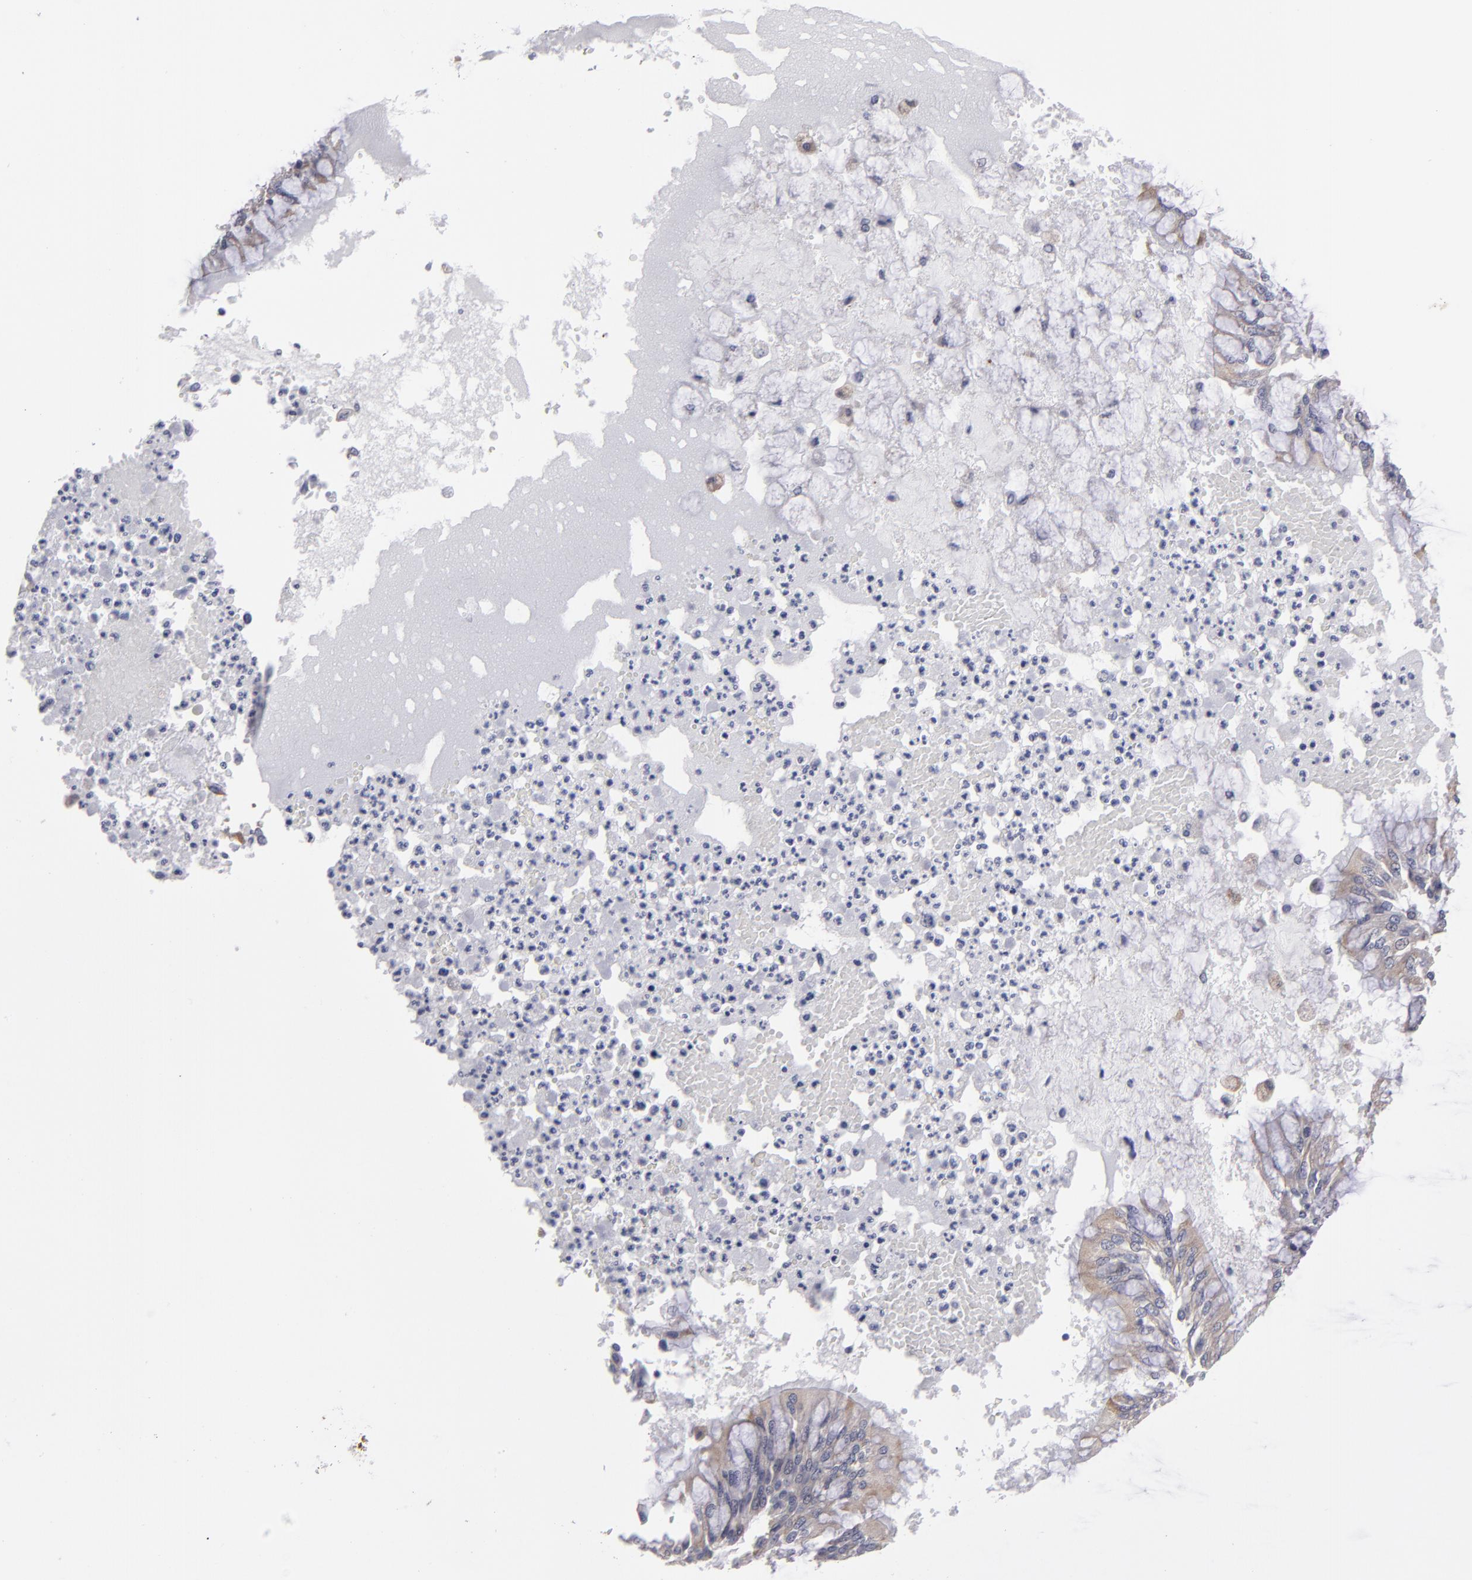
{"staining": {"intensity": "weak", "quantity": ">75%", "location": "cytoplasmic/membranous"}, "tissue": "bronchus", "cell_type": "Respiratory epithelial cells", "image_type": "normal", "snomed": [{"axis": "morphology", "description": "Normal tissue, NOS"}, {"axis": "topography", "description": "Cartilage tissue"}, {"axis": "topography", "description": "Bronchus"}, {"axis": "topography", "description": "Lung"}], "caption": "Bronchus stained with DAB (3,3'-diaminobenzidine) immunohistochemistry (IHC) reveals low levels of weak cytoplasmic/membranous positivity in about >75% of respiratory epithelial cells.", "gene": "SLMAP", "patient": {"sex": "female", "age": 49}}